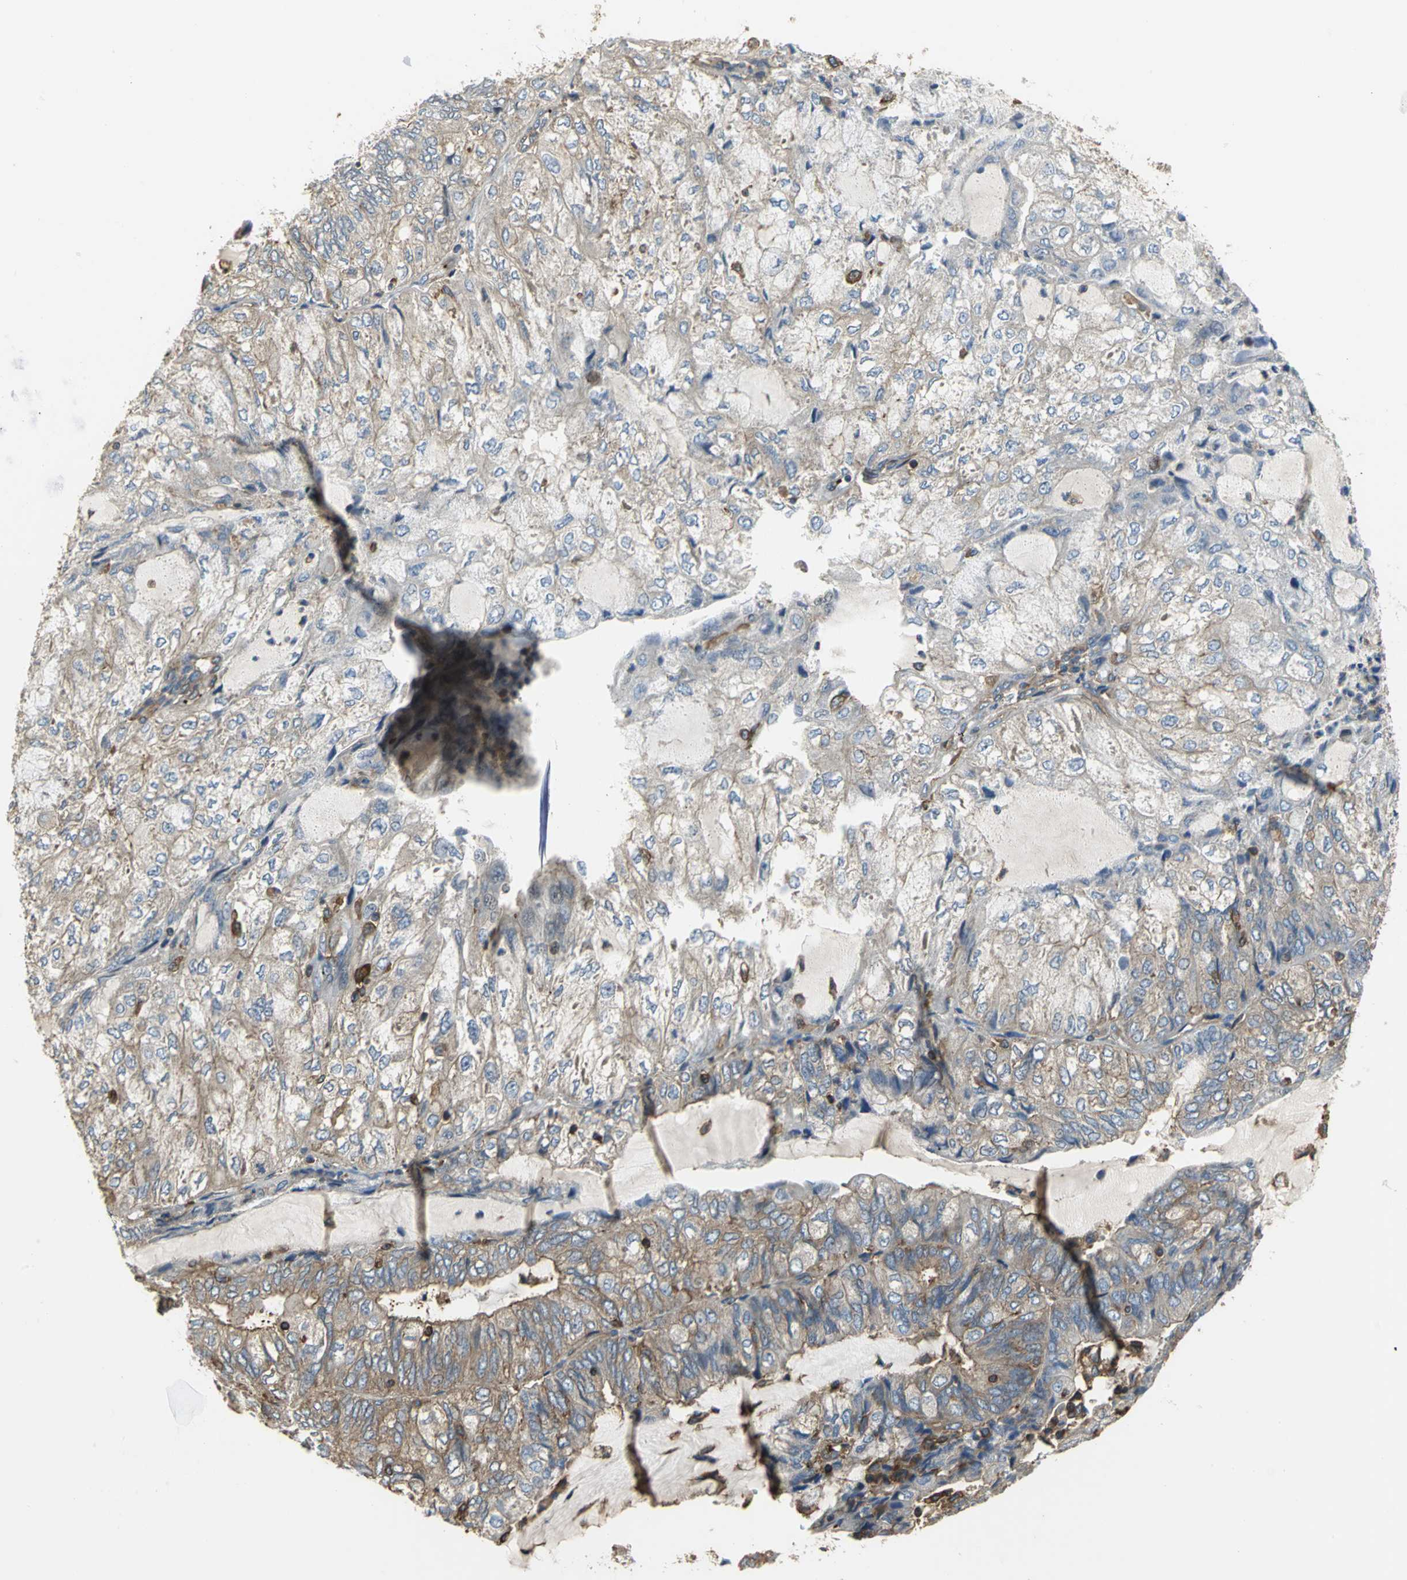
{"staining": {"intensity": "moderate", "quantity": "25%-75%", "location": "cytoplasmic/membranous"}, "tissue": "endometrial cancer", "cell_type": "Tumor cells", "image_type": "cancer", "snomed": [{"axis": "morphology", "description": "Adenocarcinoma, NOS"}, {"axis": "topography", "description": "Endometrium"}], "caption": "Protein expression by immunohistochemistry reveals moderate cytoplasmic/membranous staining in approximately 25%-75% of tumor cells in endometrial cancer. (Brightfield microscopy of DAB IHC at high magnification).", "gene": "TLN1", "patient": {"sex": "female", "age": 81}}